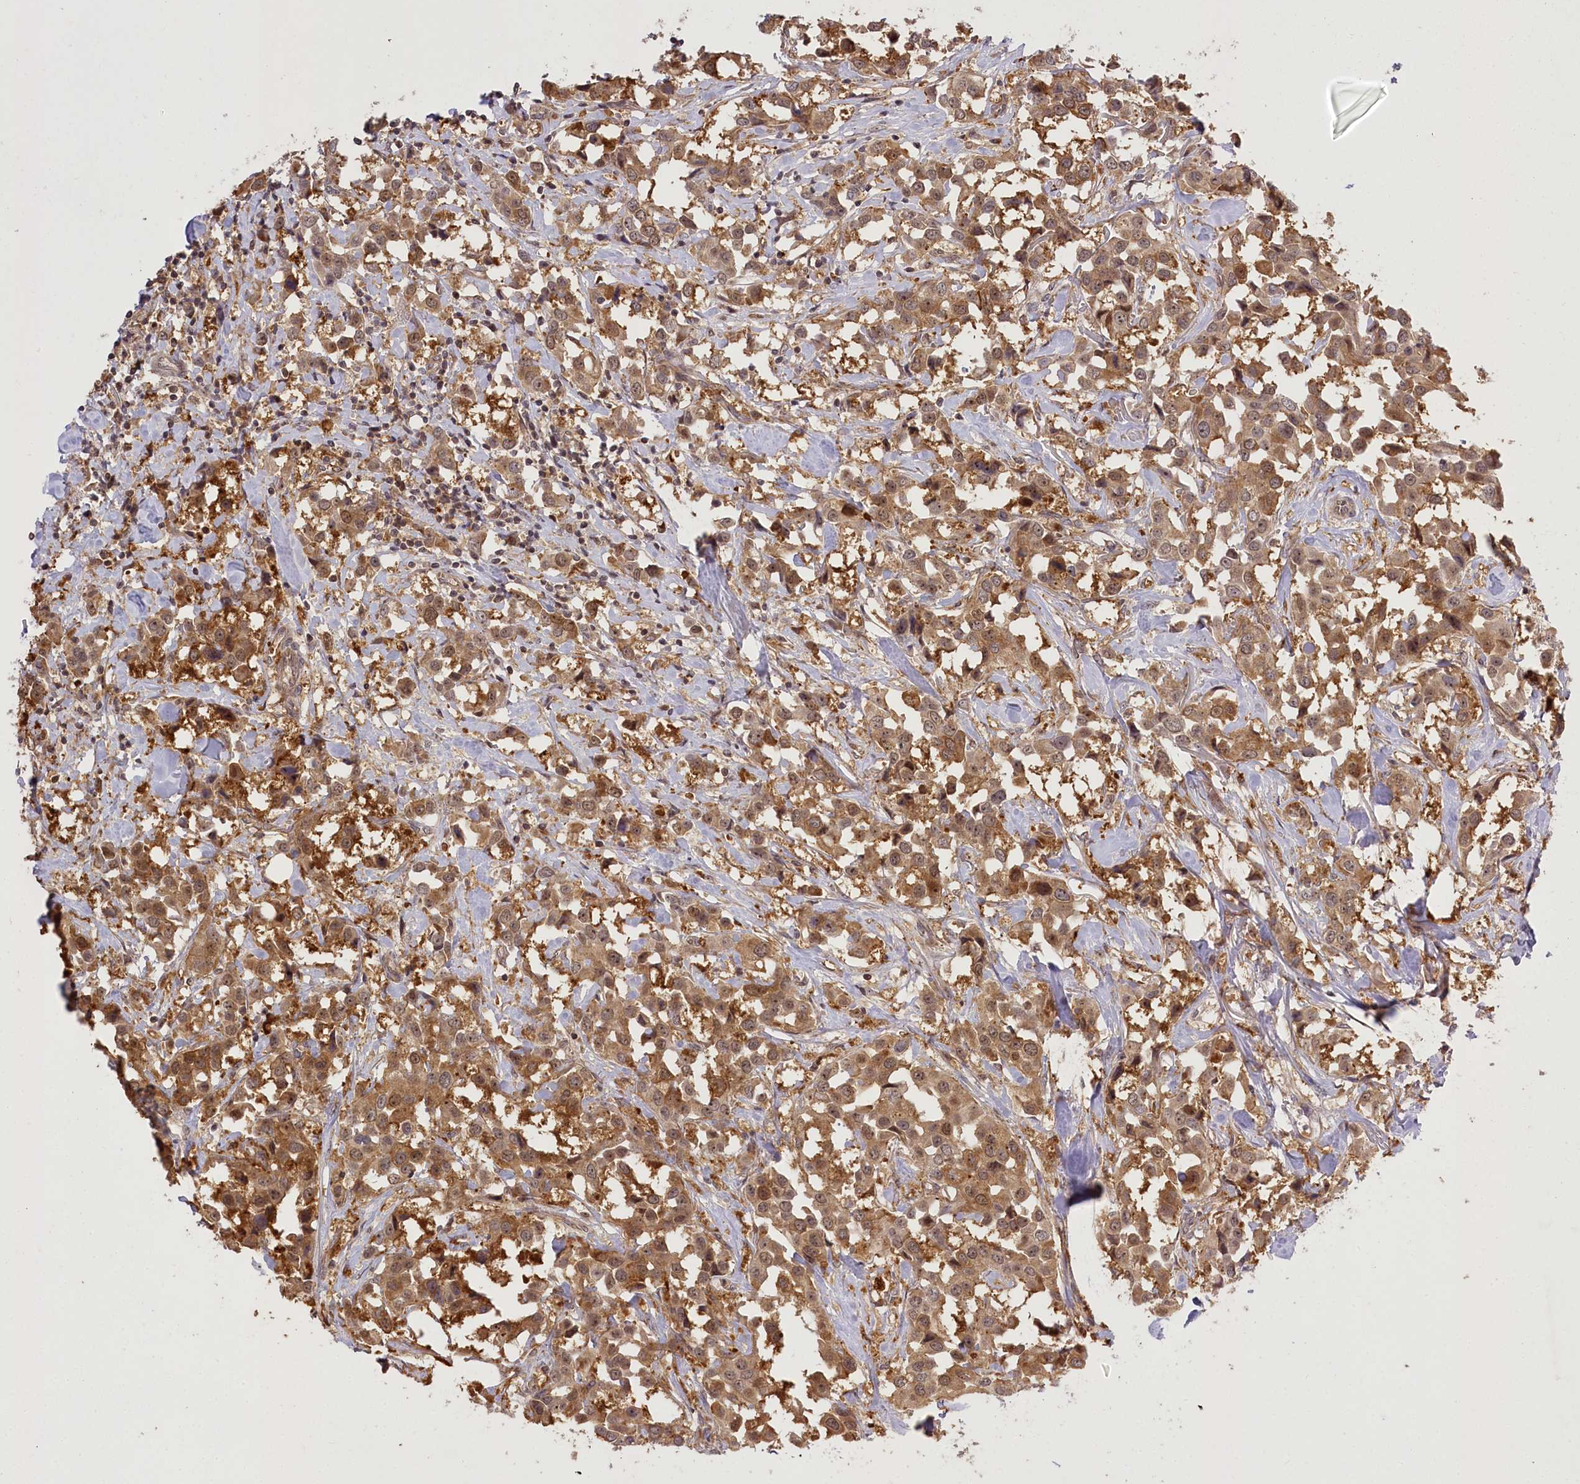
{"staining": {"intensity": "moderate", "quantity": ">75%", "location": "cytoplasmic/membranous"}, "tissue": "breast cancer", "cell_type": "Tumor cells", "image_type": "cancer", "snomed": [{"axis": "morphology", "description": "Duct carcinoma"}, {"axis": "topography", "description": "Breast"}], "caption": "Immunohistochemistry of breast cancer displays medium levels of moderate cytoplasmic/membranous staining in approximately >75% of tumor cells. The protein is shown in brown color, while the nuclei are stained blue.", "gene": "SERGEF", "patient": {"sex": "female", "age": 80}}